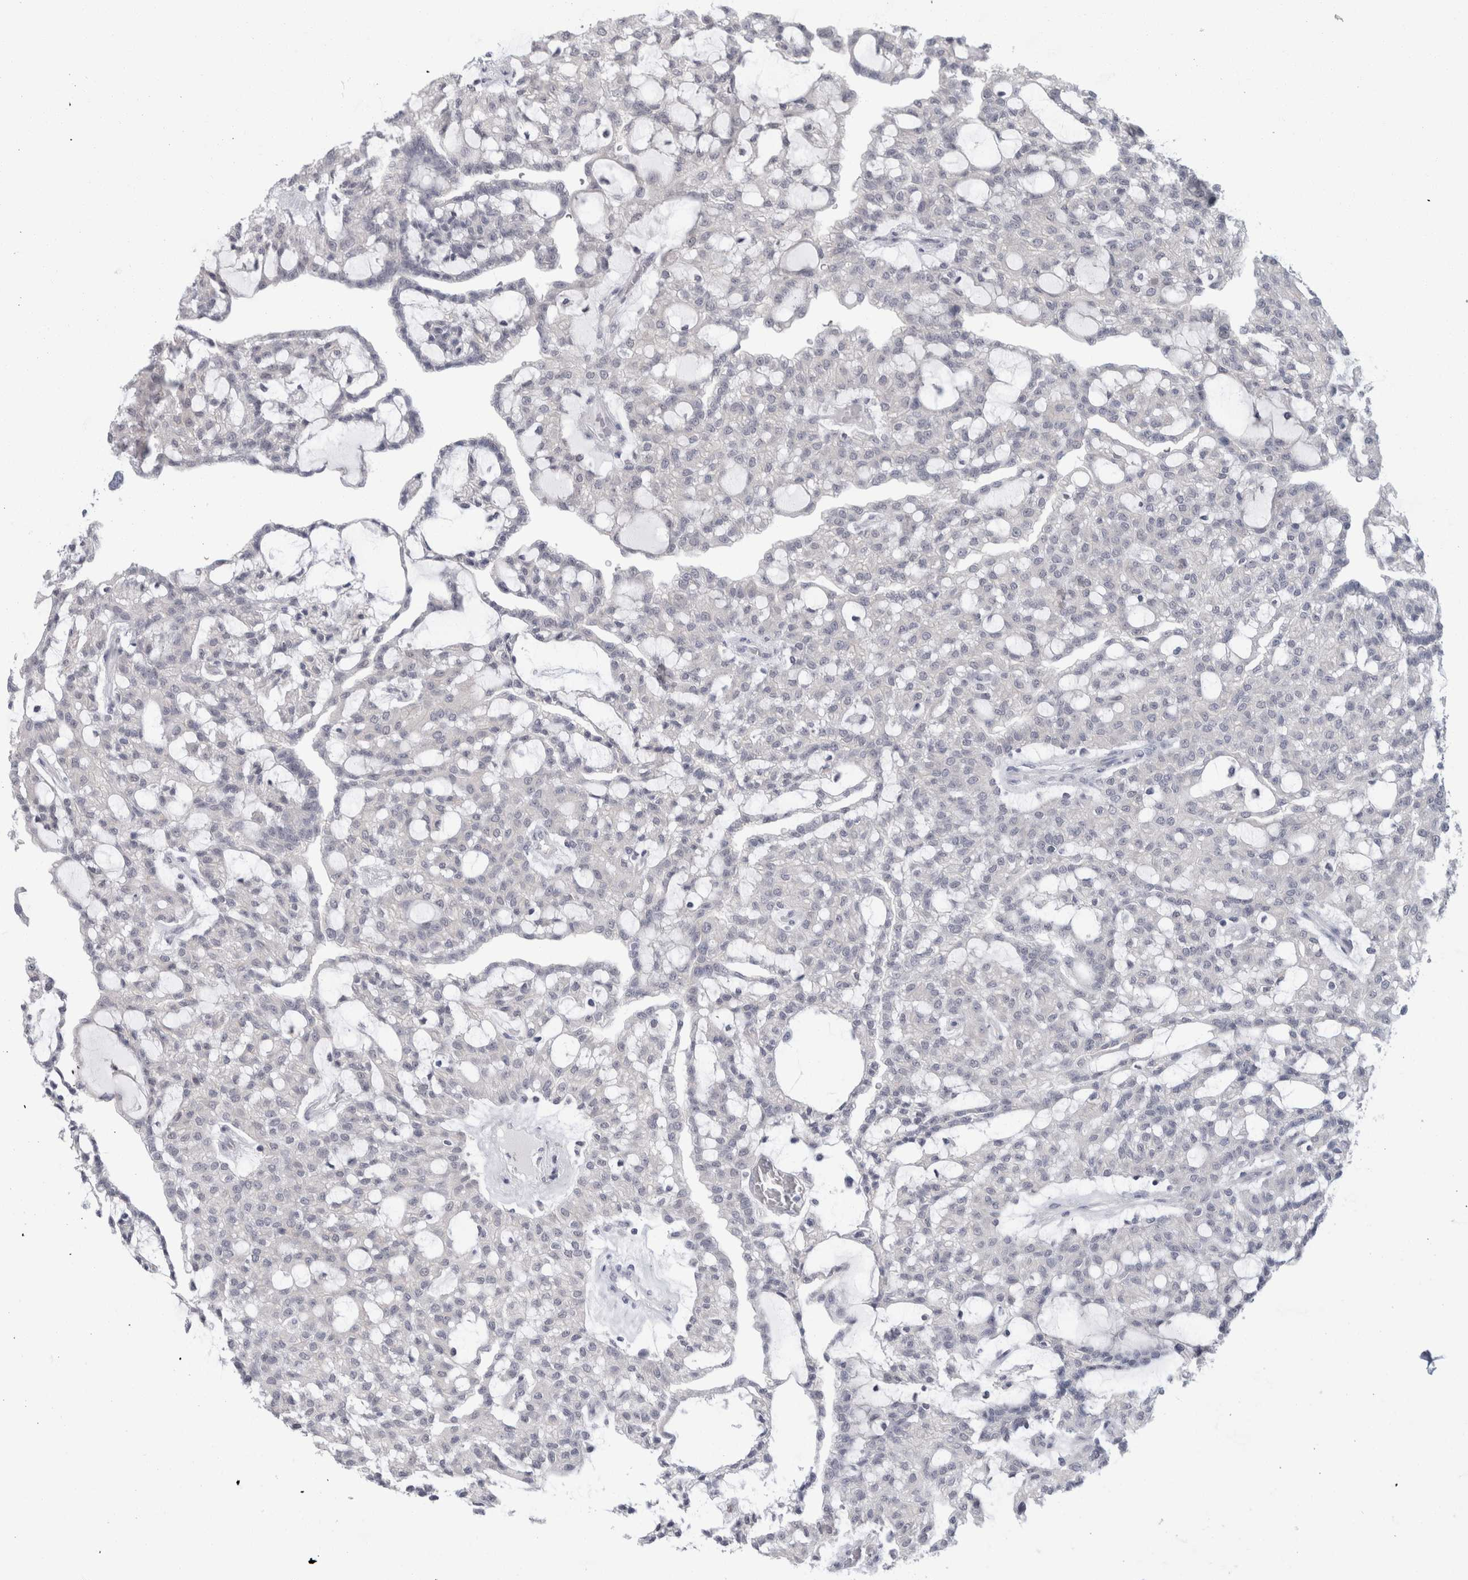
{"staining": {"intensity": "negative", "quantity": "none", "location": "none"}, "tissue": "renal cancer", "cell_type": "Tumor cells", "image_type": "cancer", "snomed": [{"axis": "morphology", "description": "Adenocarcinoma, NOS"}, {"axis": "topography", "description": "Kidney"}], "caption": "Protein analysis of renal cancer (adenocarcinoma) demonstrates no significant expression in tumor cells.", "gene": "NIPA1", "patient": {"sex": "male", "age": 63}}